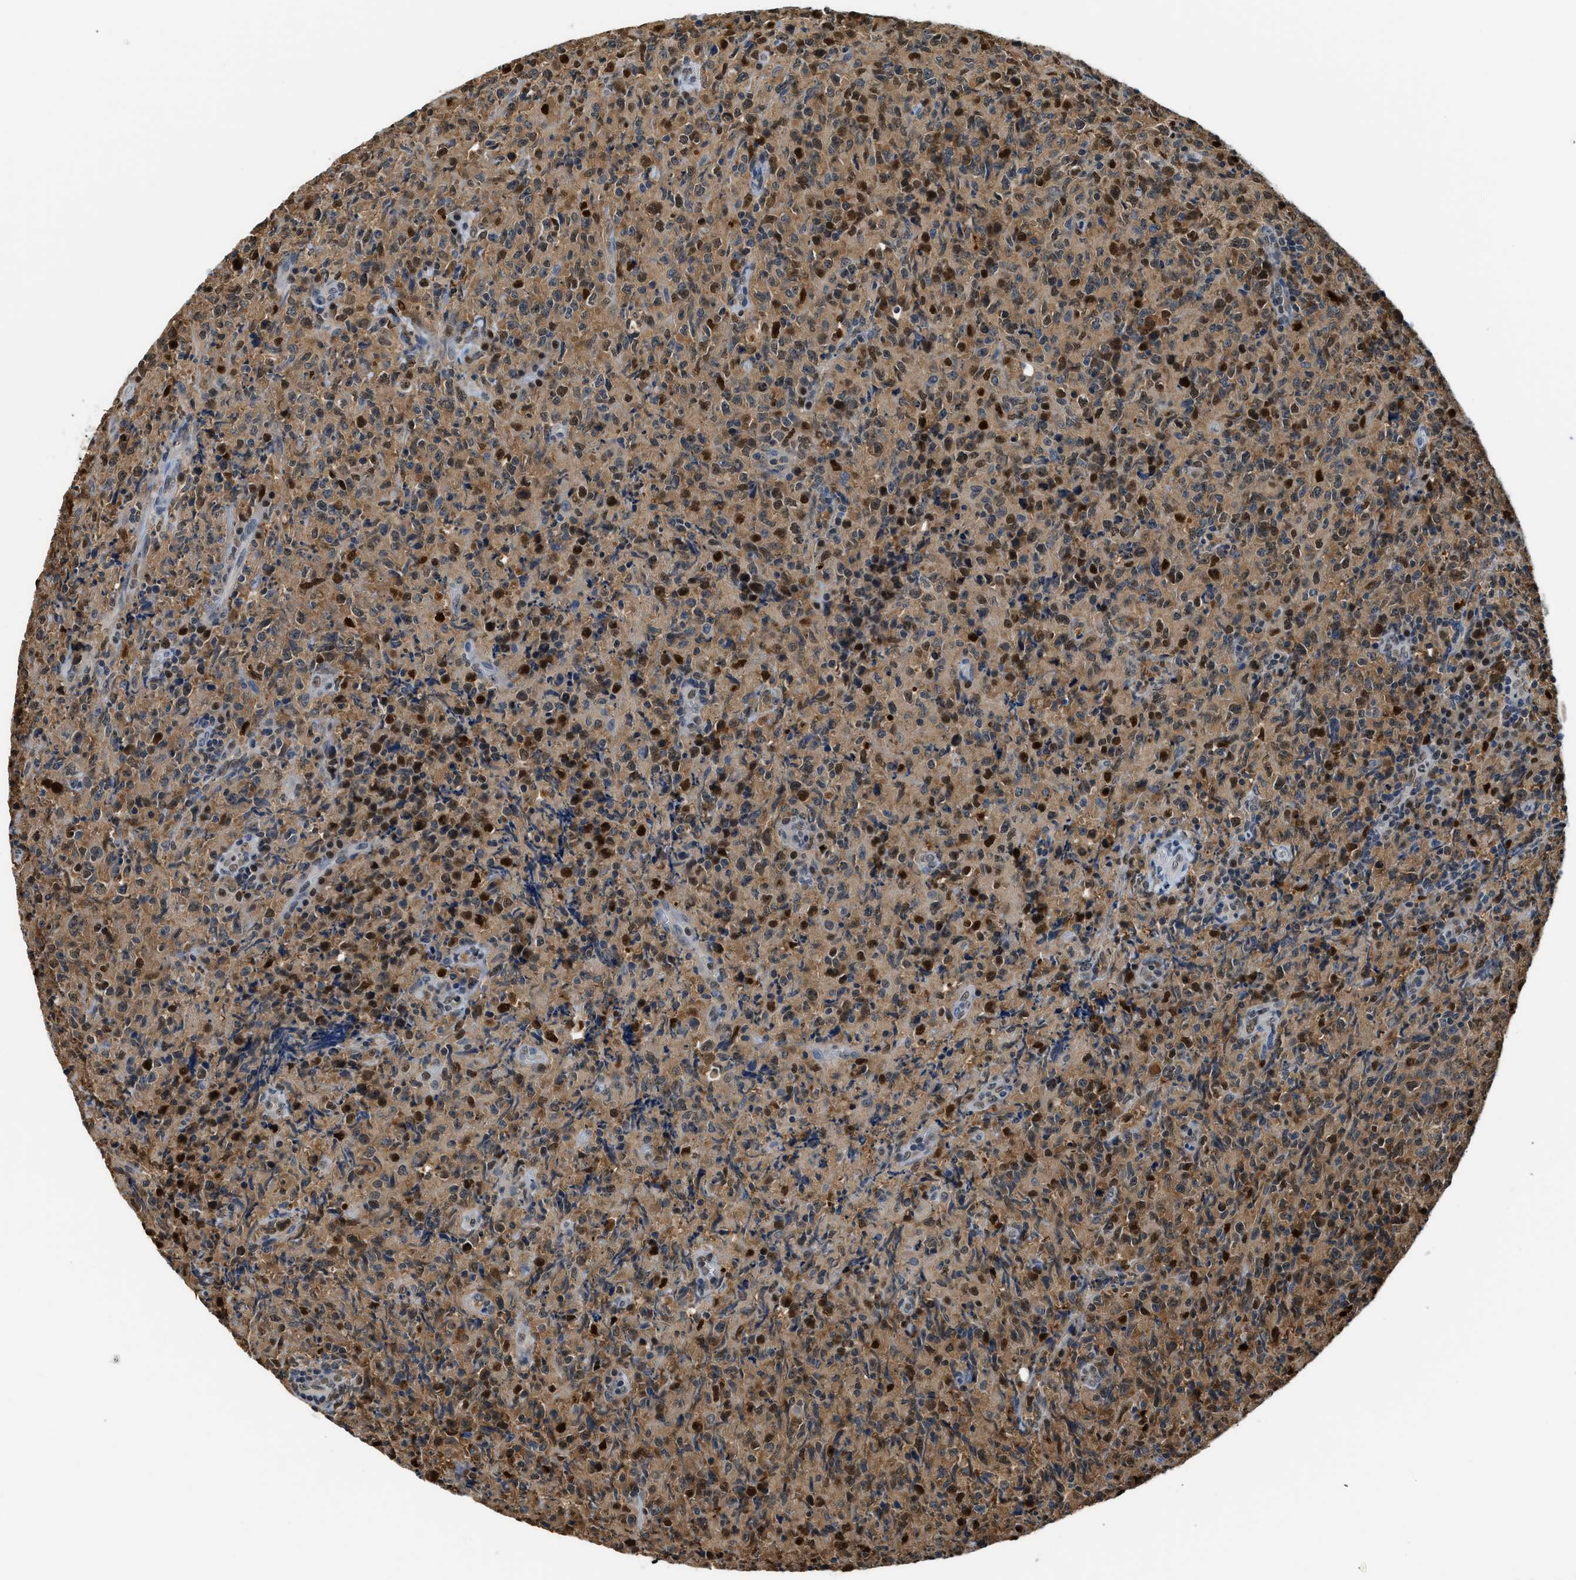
{"staining": {"intensity": "moderate", "quantity": ">75%", "location": "cytoplasmic/membranous,nuclear"}, "tissue": "lymphoma", "cell_type": "Tumor cells", "image_type": "cancer", "snomed": [{"axis": "morphology", "description": "Malignant lymphoma, non-Hodgkin's type, High grade"}, {"axis": "topography", "description": "Tonsil"}], "caption": "There is medium levels of moderate cytoplasmic/membranous and nuclear positivity in tumor cells of malignant lymphoma, non-Hodgkin's type (high-grade), as demonstrated by immunohistochemical staining (brown color).", "gene": "ALX1", "patient": {"sex": "female", "age": 36}}